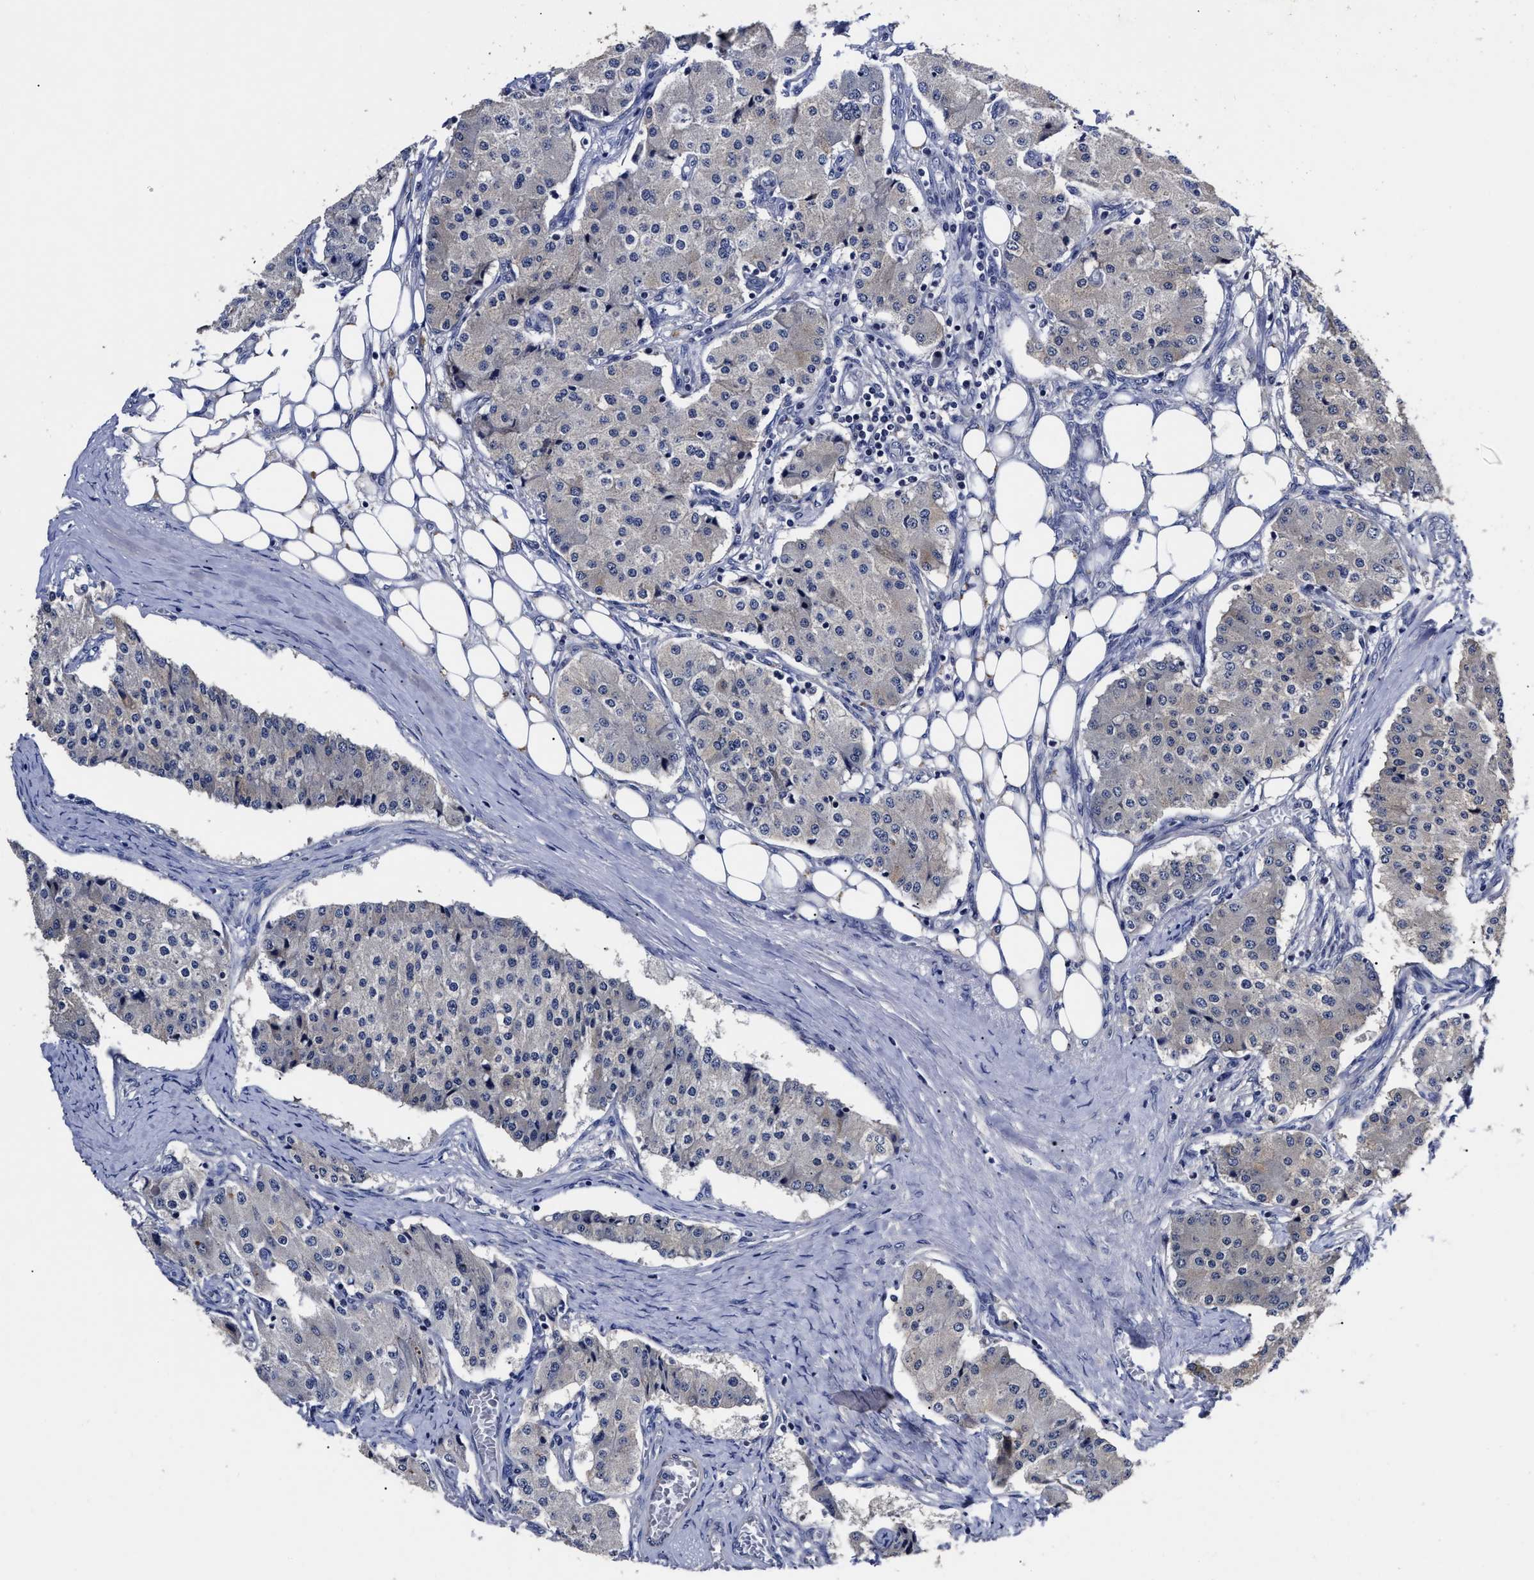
{"staining": {"intensity": "negative", "quantity": "none", "location": "none"}, "tissue": "carcinoid", "cell_type": "Tumor cells", "image_type": "cancer", "snomed": [{"axis": "morphology", "description": "Carcinoid, malignant, NOS"}, {"axis": "topography", "description": "Colon"}], "caption": "This is an immunohistochemistry histopathology image of human carcinoid. There is no positivity in tumor cells.", "gene": "SOCS5", "patient": {"sex": "female", "age": 52}}